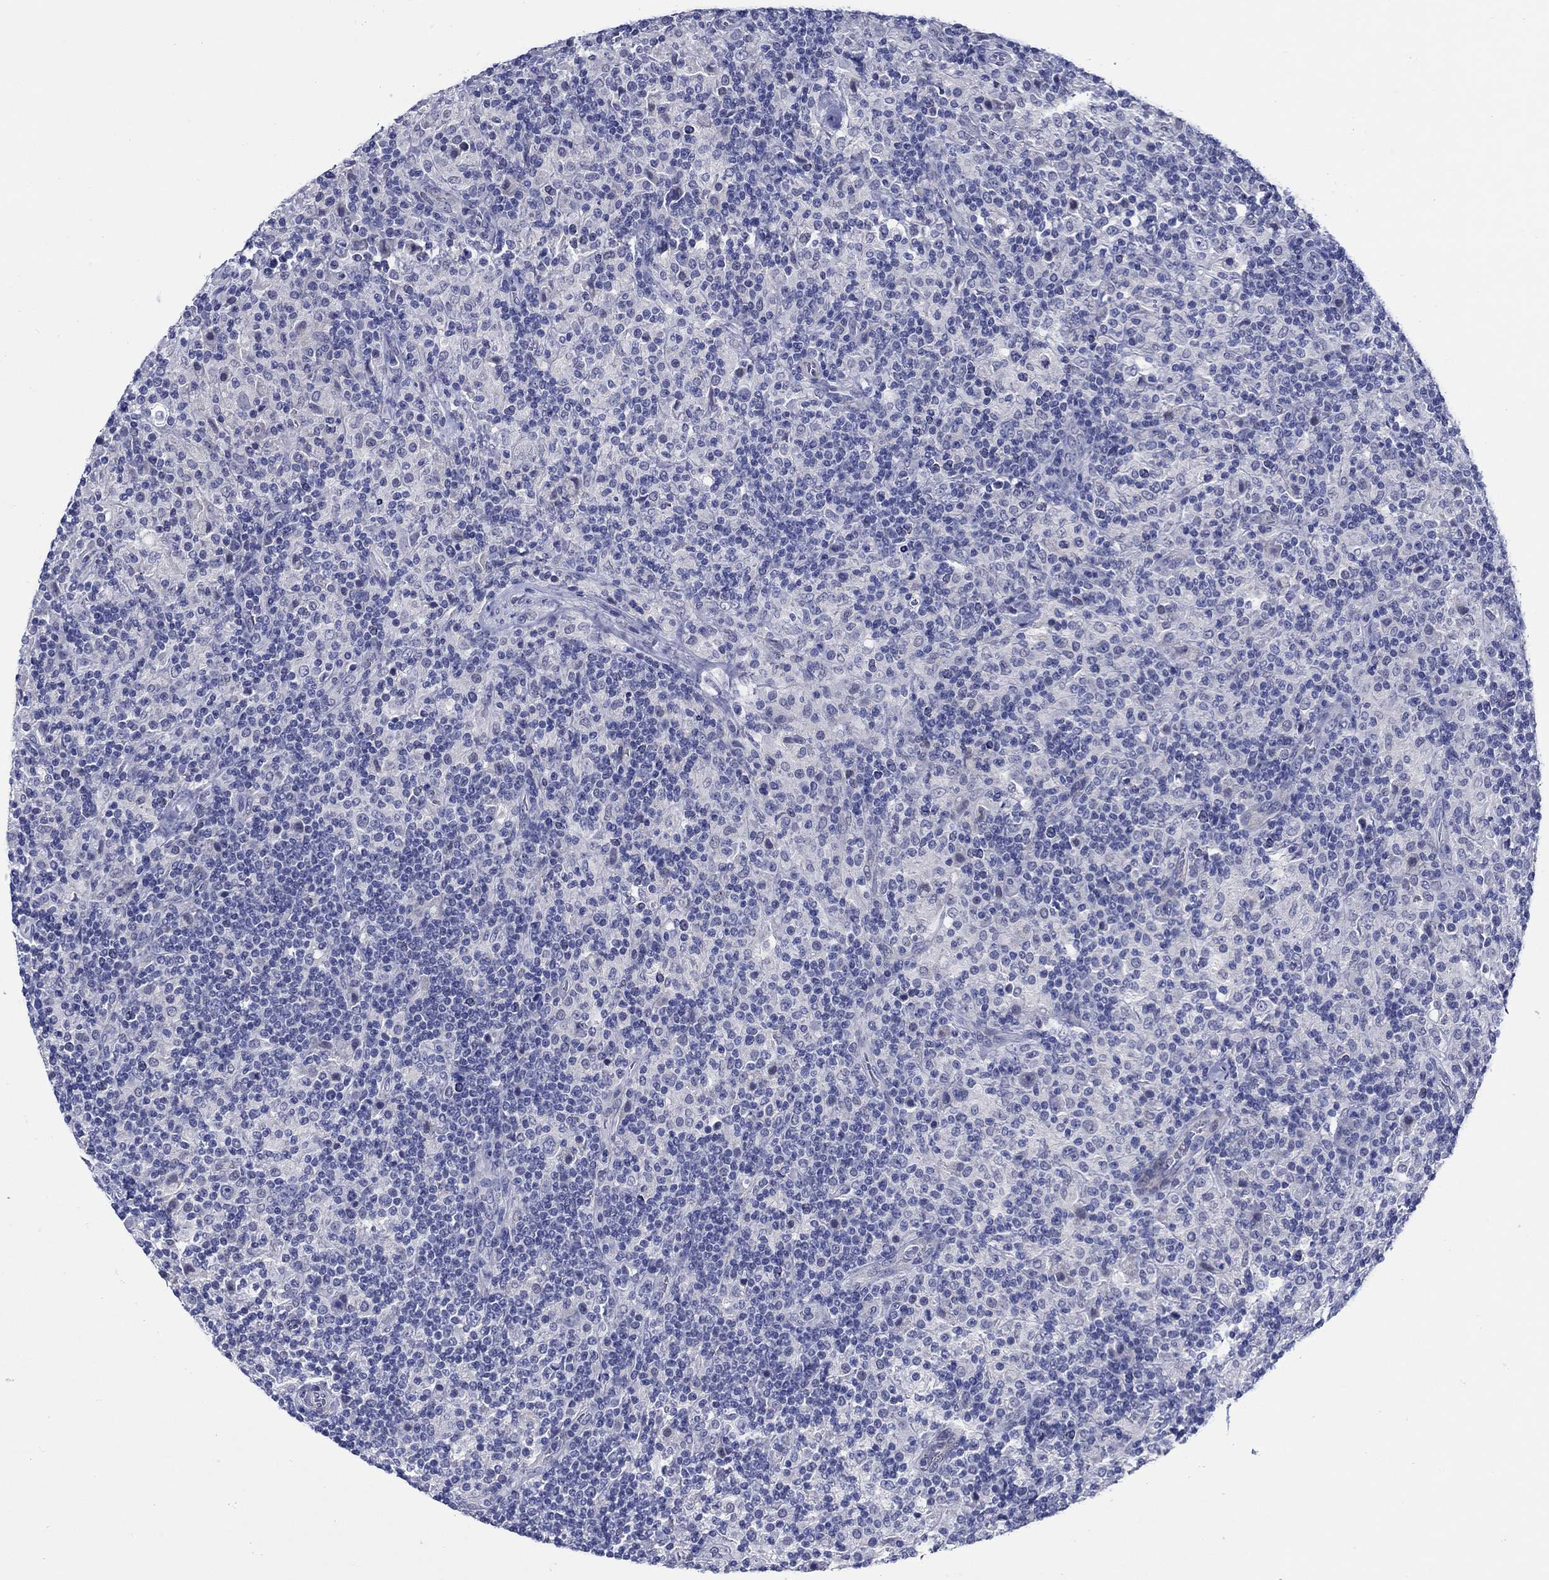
{"staining": {"intensity": "negative", "quantity": "none", "location": "none"}, "tissue": "lymphoma", "cell_type": "Tumor cells", "image_type": "cancer", "snomed": [{"axis": "morphology", "description": "Hodgkin's disease, NOS"}, {"axis": "topography", "description": "Lymph node"}], "caption": "Tumor cells show no significant expression in Hodgkin's disease. (Stains: DAB immunohistochemistry with hematoxylin counter stain, Microscopy: brightfield microscopy at high magnification).", "gene": "MC2R", "patient": {"sex": "male", "age": 70}}